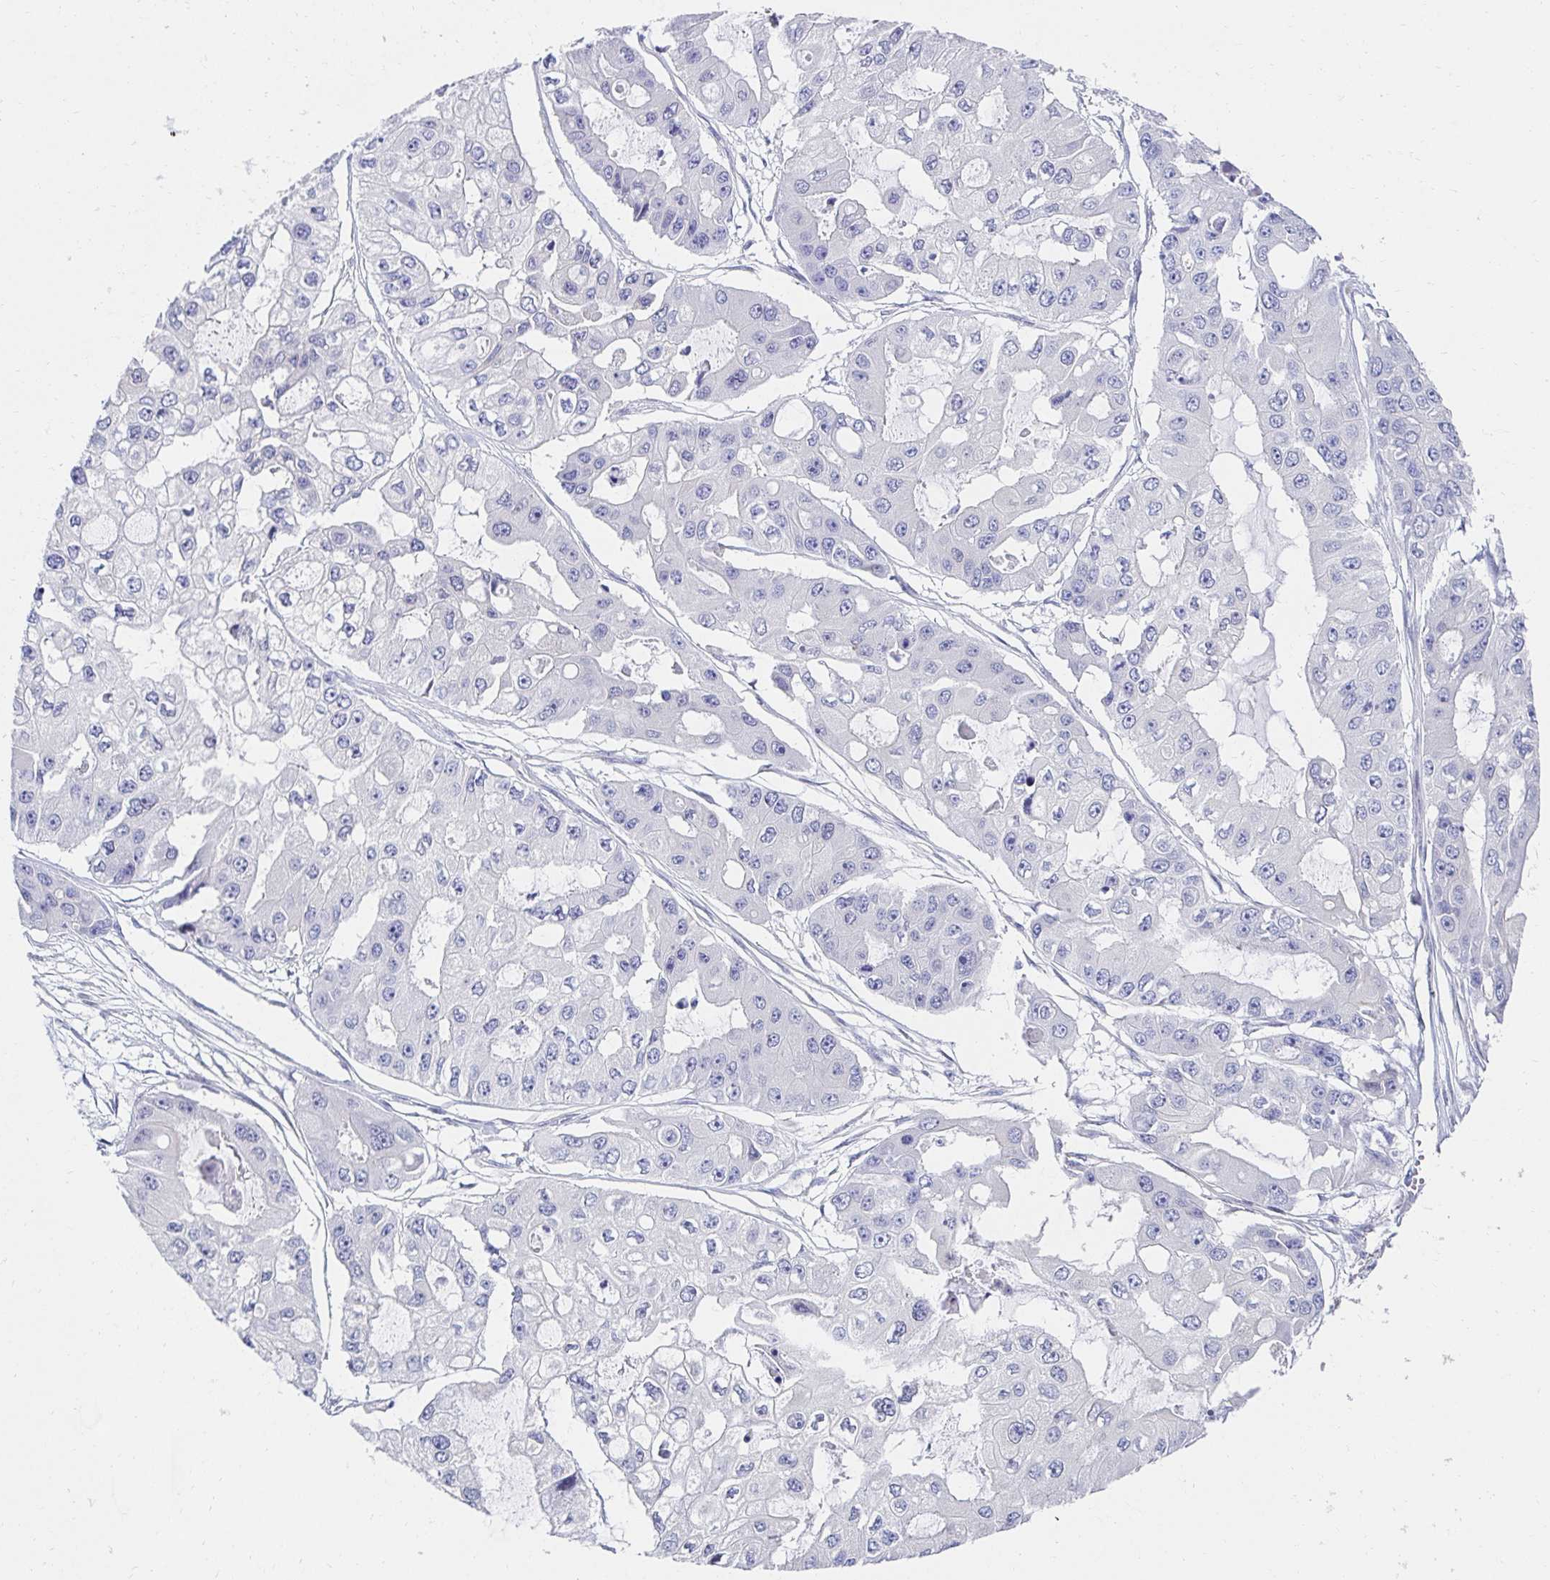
{"staining": {"intensity": "negative", "quantity": "none", "location": "none"}, "tissue": "ovarian cancer", "cell_type": "Tumor cells", "image_type": "cancer", "snomed": [{"axis": "morphology", "description": "Cystadenocarcinoma, serous, NOS"}, {"axis": "topography", "description": "Ovary"}], "caption": "Immunohistochemical staining of ovarian cancer (serous cystadenocarcinoma) reveals no significant positivity in tumor cells. The staining is performed using DAB brown chromogen with nuclei counter-stained in using hematoxylin.", "gene": "AKAP14", "patient": {"sex": "female", "age": 56}}